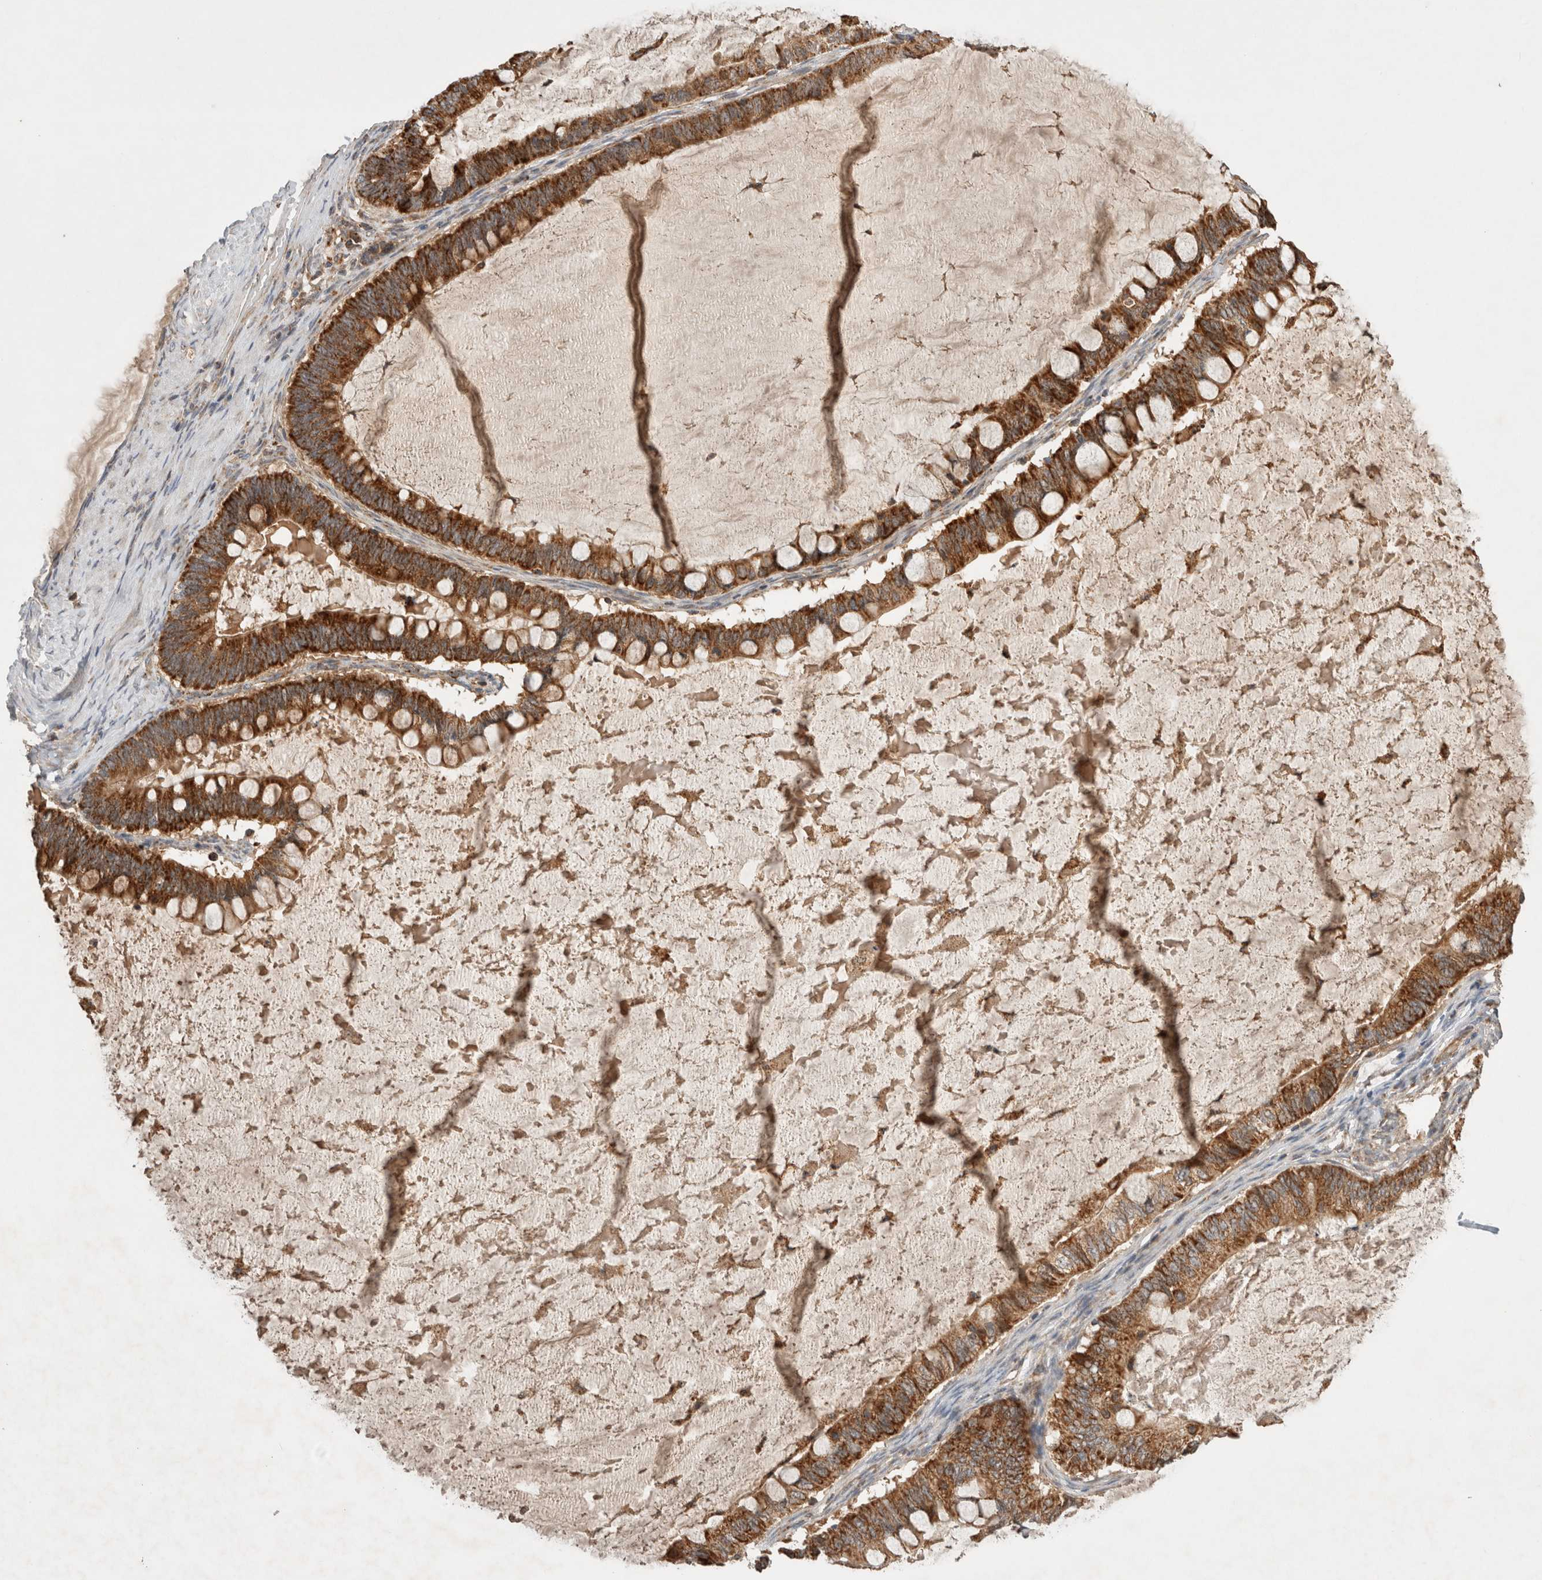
{"staining": {"intensity": "strong", "quantity": ">75%", "location": "cytoplasmic/membranous"}, "tissue": "ovarian cancer", "cell_type": "Tumor cells", "image_type": "cancer", "snomed": [{"axis": "morphology", "description": "Cystadenocarcinoma, mucinous, NOS"}, {"axis": "topography", "description": "Ovary"}], "caption": "A brown stain shows strong cytoplasmic/membranous staining of a protein in human ovarian cancer (mucinous cystadenocarcinoma) tumor cells.", "gene": "AMPD1", "patient": {"sex": "female", "age": 61}}